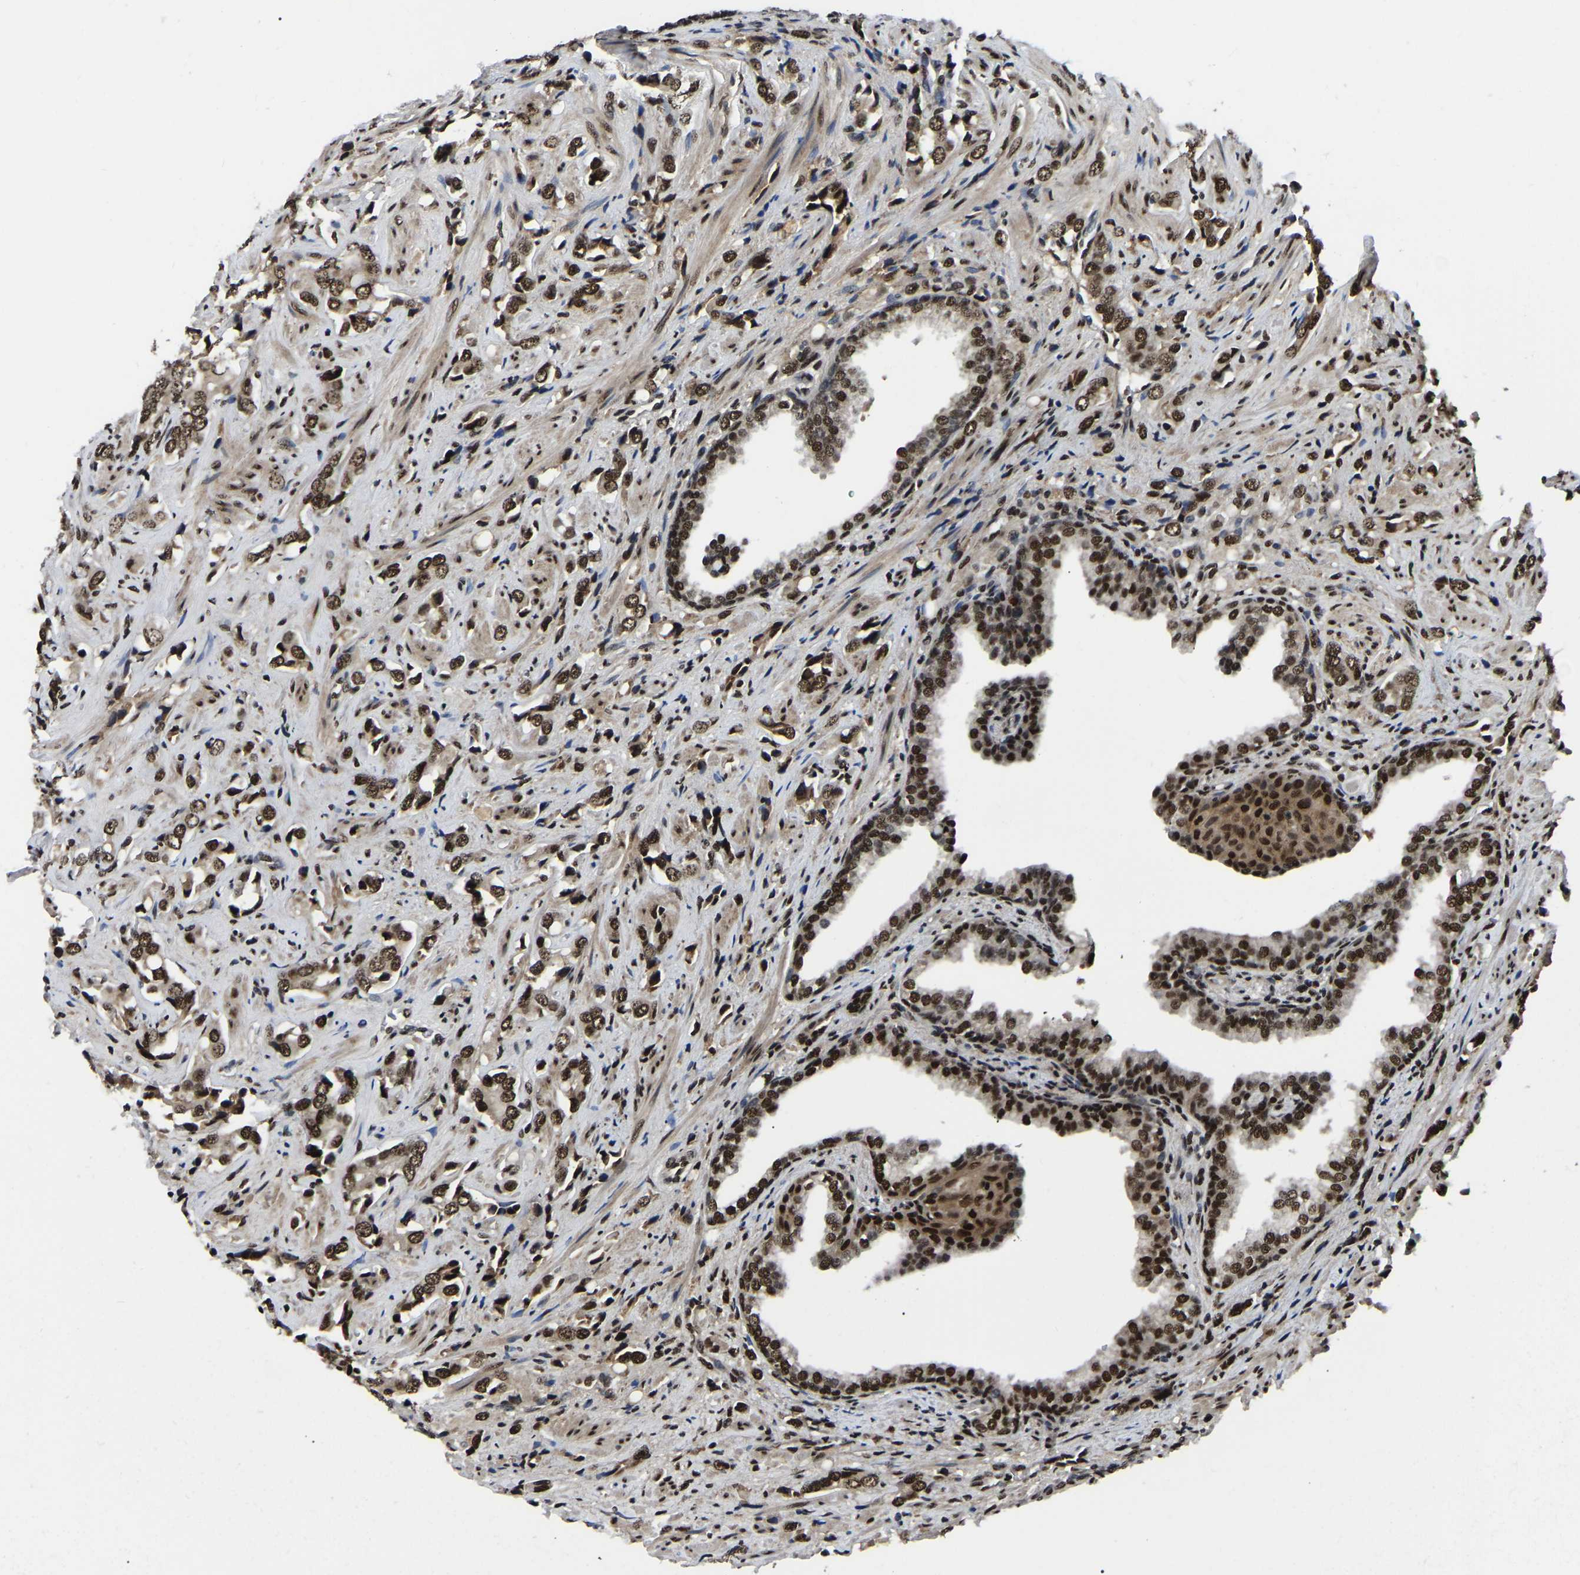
{"staining": {"intensity": "strong", "quantity": ">75%", "location": "nuclear"}, "tissue": "prostate cancer", "cell_type": "Tumor cells", "image_type": "cancer", "snomed": [{"axis": "morphology", "description": "Adenocarcinoma, High grade"}, {"axis": "topography", "description": "Prostate"}], "caption": "Tumor cells demonstrate strong nuclear staining in about >75% of cells in prostate high-grade adenocarcinoma. Immunohistochemistry stains the protein of interest in brown and the nuclei are stained blue.", "gene": "TRIM35", "patient": {"sex": "male", "age": 52}}